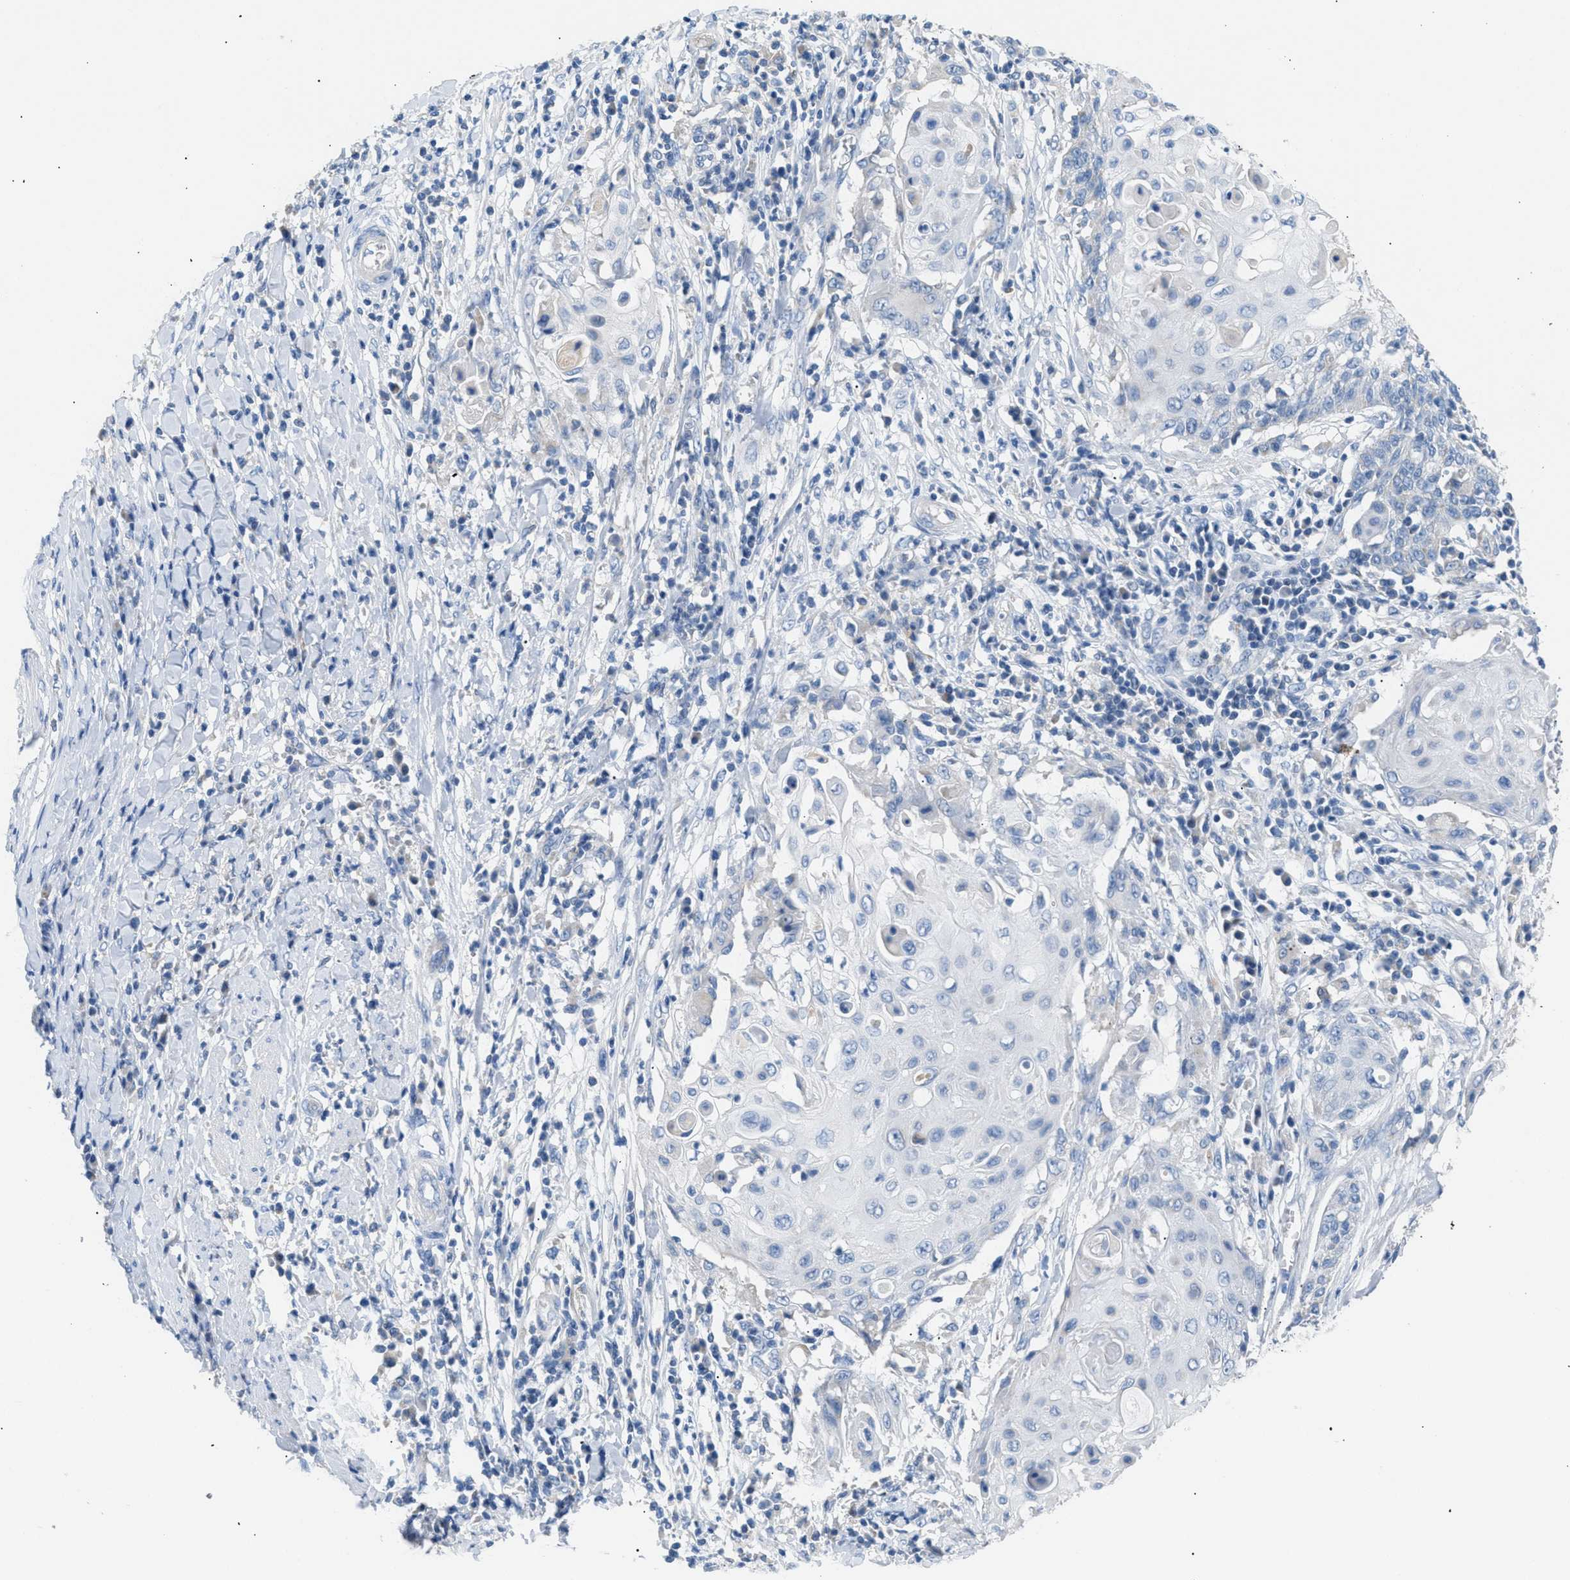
{"staining": {"intensity": "negative", "quantity": "none", "location": "none"}, "tissue": "cervical cancer", "cell_type": "Tumor cells", "image_type": "cancer", "snomed": [{"axis": "morphology", "description": "Squamous cell carcinoma, NOS"}, {"axis": "topography", "description": "Cervix"}], "caption": "The histopathology image exhibits no significant staining in tumor cells of cervical cancer (squamous cell carcinoma).", "gene": "ILDR1", "patient": {"sex": "female", "age": 39}}